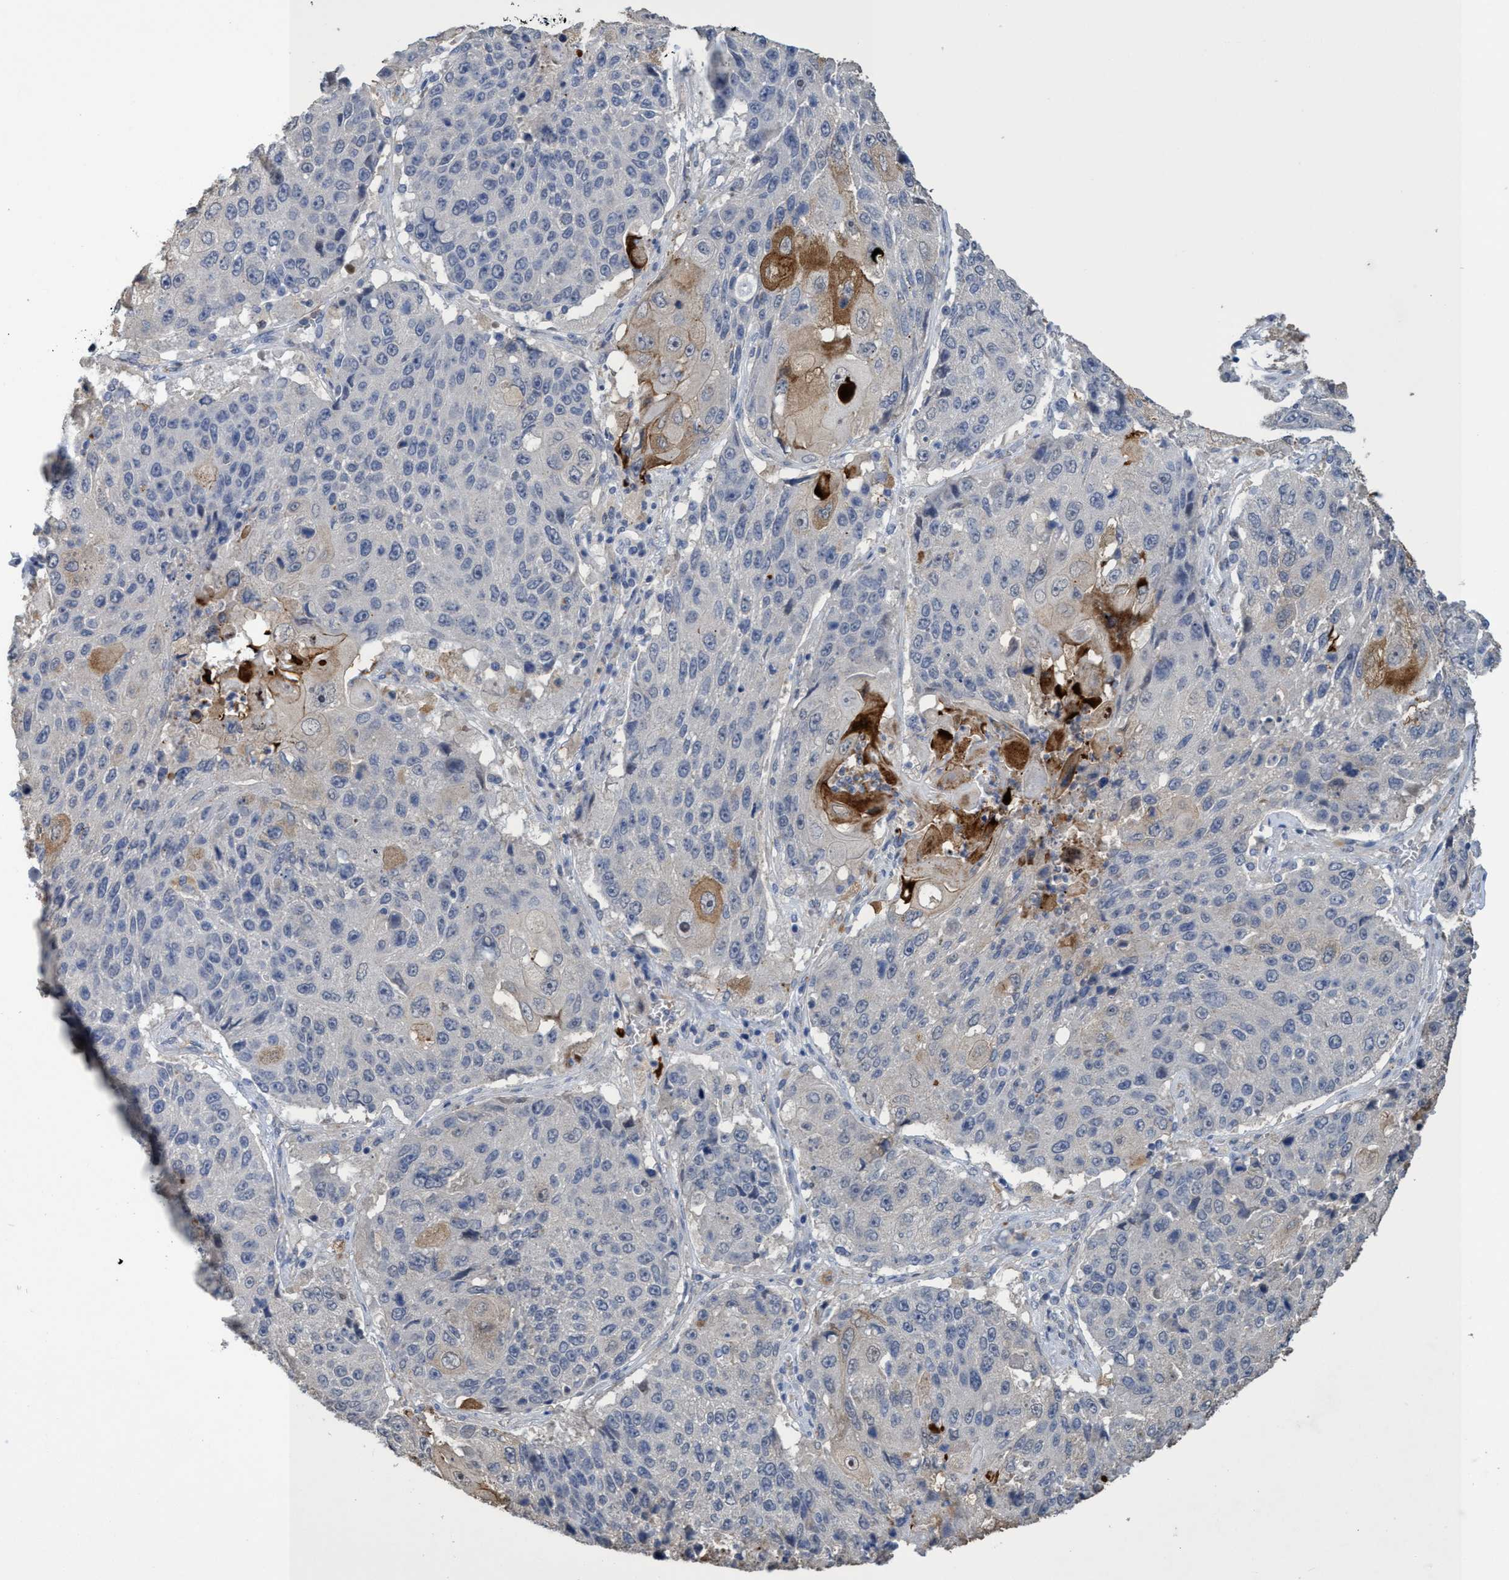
{"staining": {"intensity": "moderate", "quantity": "<25%", "location": "cytoplasmic/membranous"}, "tissue": "lung cancer", "cell_type": "Tumor cells", "image_type": "cancer", "snomed": [{"axis": "morphology", "description": "Squamous cell carcinoma, NOS"}, {"axis": "topography", "description": "Lung"}], "caption": "Lung squamous cell carcinoma was stained to show a protein in brown. There is low levels of moderate cytoplasmic/membranous staining in about <25% of tumor cells.", "gene": "SEMA4D", "patient": {"sex": "male", "age": 61}}